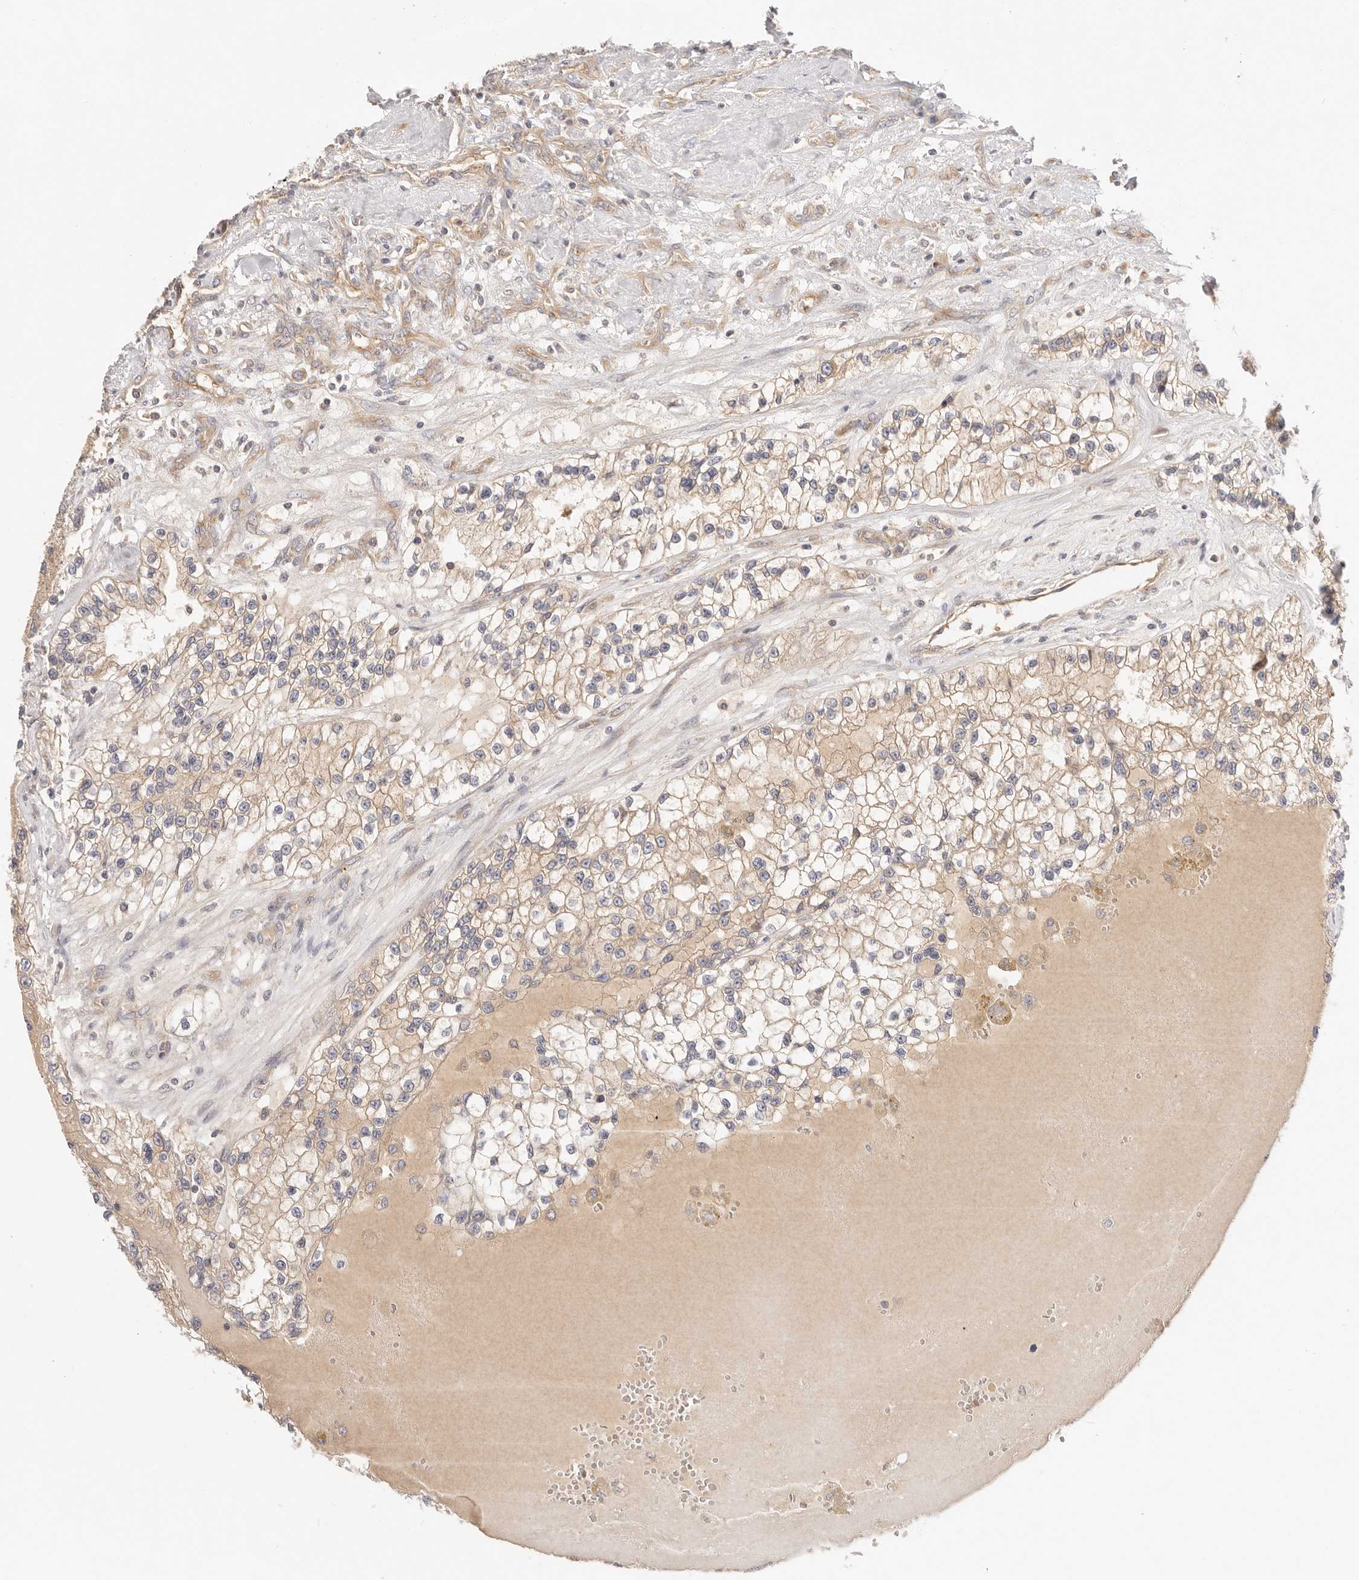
{"staining": {"intensity": "weak", "quantity": "25%-75%", "location": "cytoplasmic/membranous"}, "tissue": "renal cancer", "cell_type": "Tumor cells", "image_type": "cancer", "snomed": [{"axis": "morphology", "description": "Adenocarcinoma, NOS"}, {"axis": "topography", "description": "Kidney"}], "caption": "An image showing weak cytoplasmic/membranous expression in about 25%-75% of tumor cells in renal adenocarcinoma, as visualized by brown immunohistochemical staining.", "gene": "KCMF1", "patient": {"sex": "female", "age": 57}}